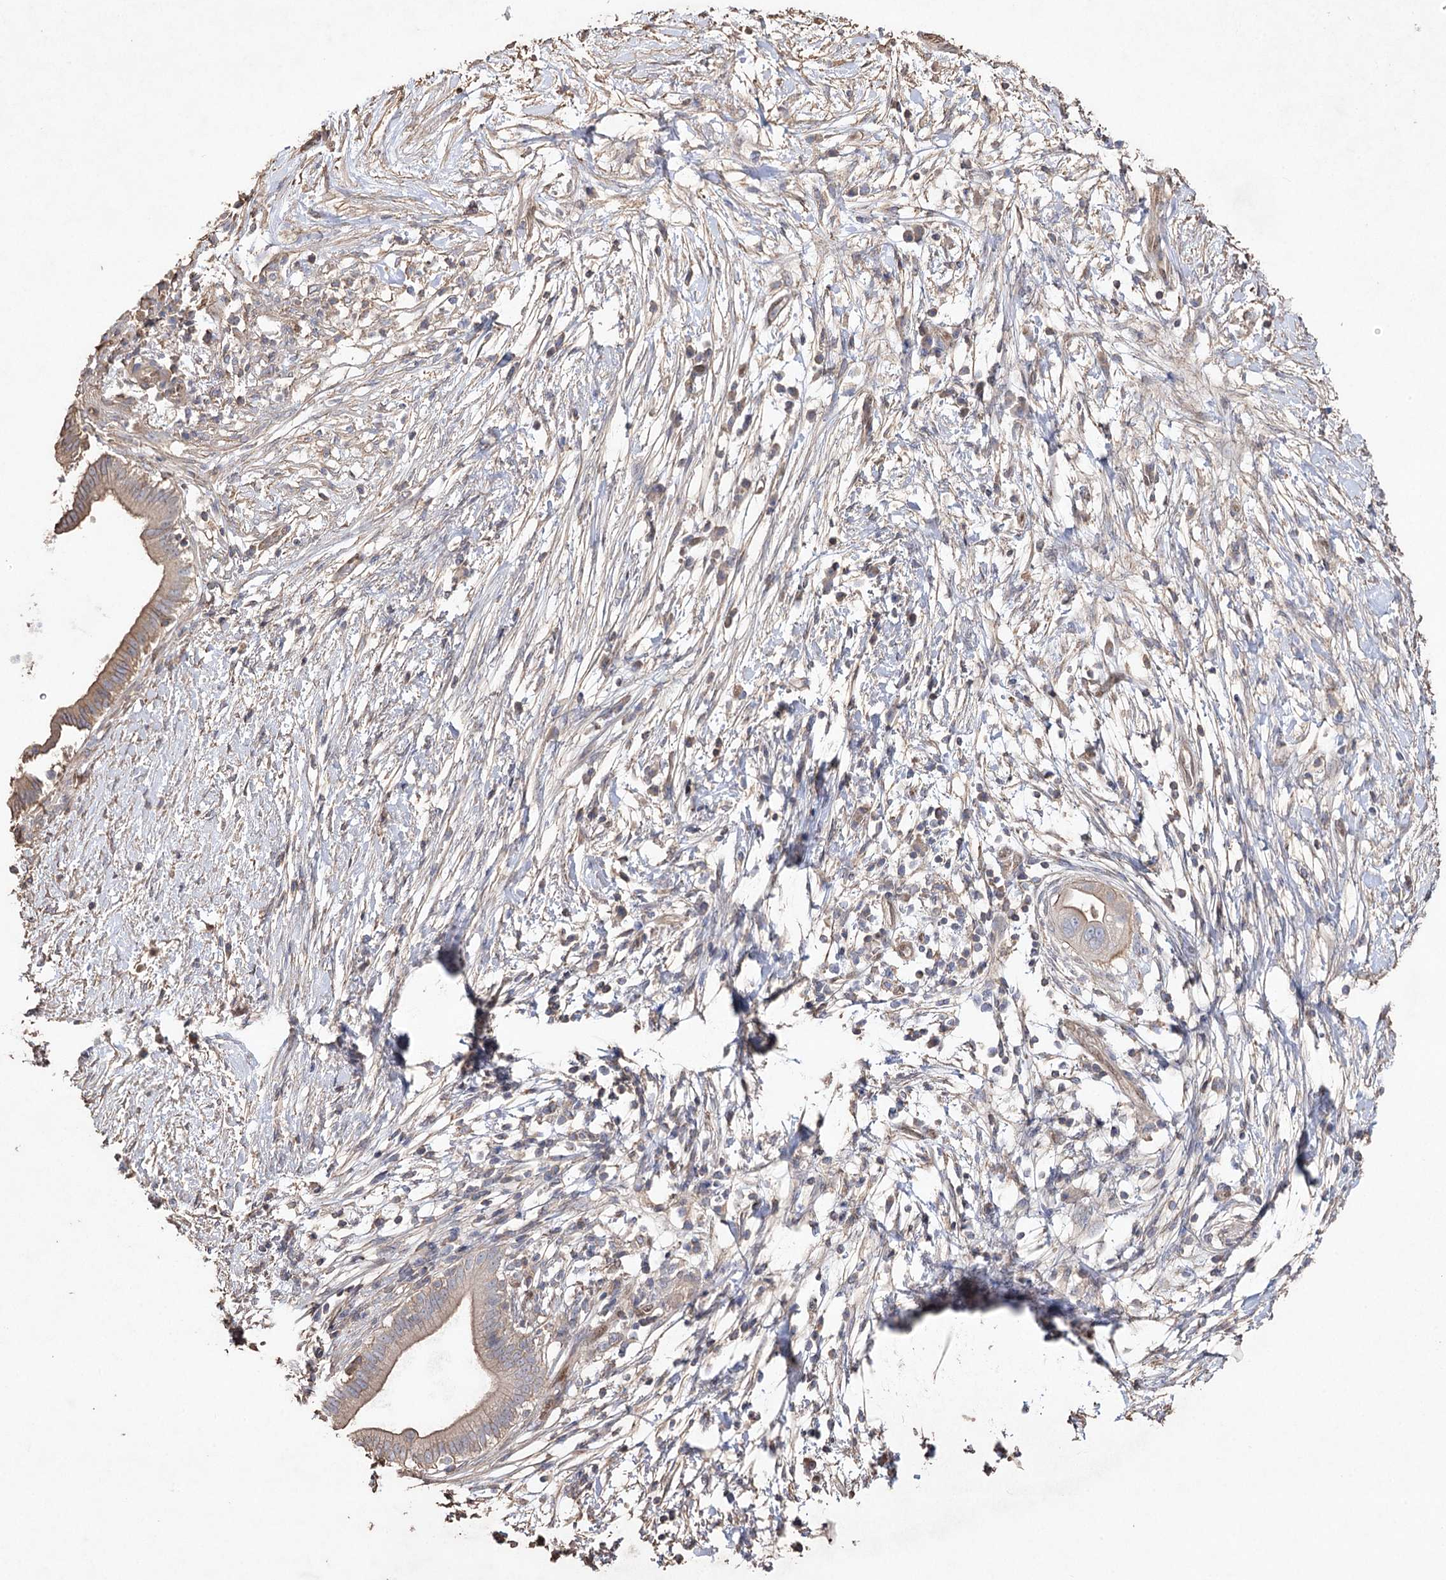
{"staining": {"intensity": "weak", "quantity": ">75%", "location": "cytoplasmic/membranous"}, "tissue": "pancreatic cancer", "cell_type": "Tumor cells", "image_type": "cancer", "snomed": [{"axis": "morphology", "description": "Adenocarcinoma, NOS"}, {"axis": "topography", "description": "Pancreas"}], "caption": "Human pancreatic adenocarcinoma stained for a protein (brown) shows weak cytoplasmic/membranous positive positivity in approximately >75% of tumor cells.", "gene": "FAM13B", "patient": {"sex": "male", "age": 68}}